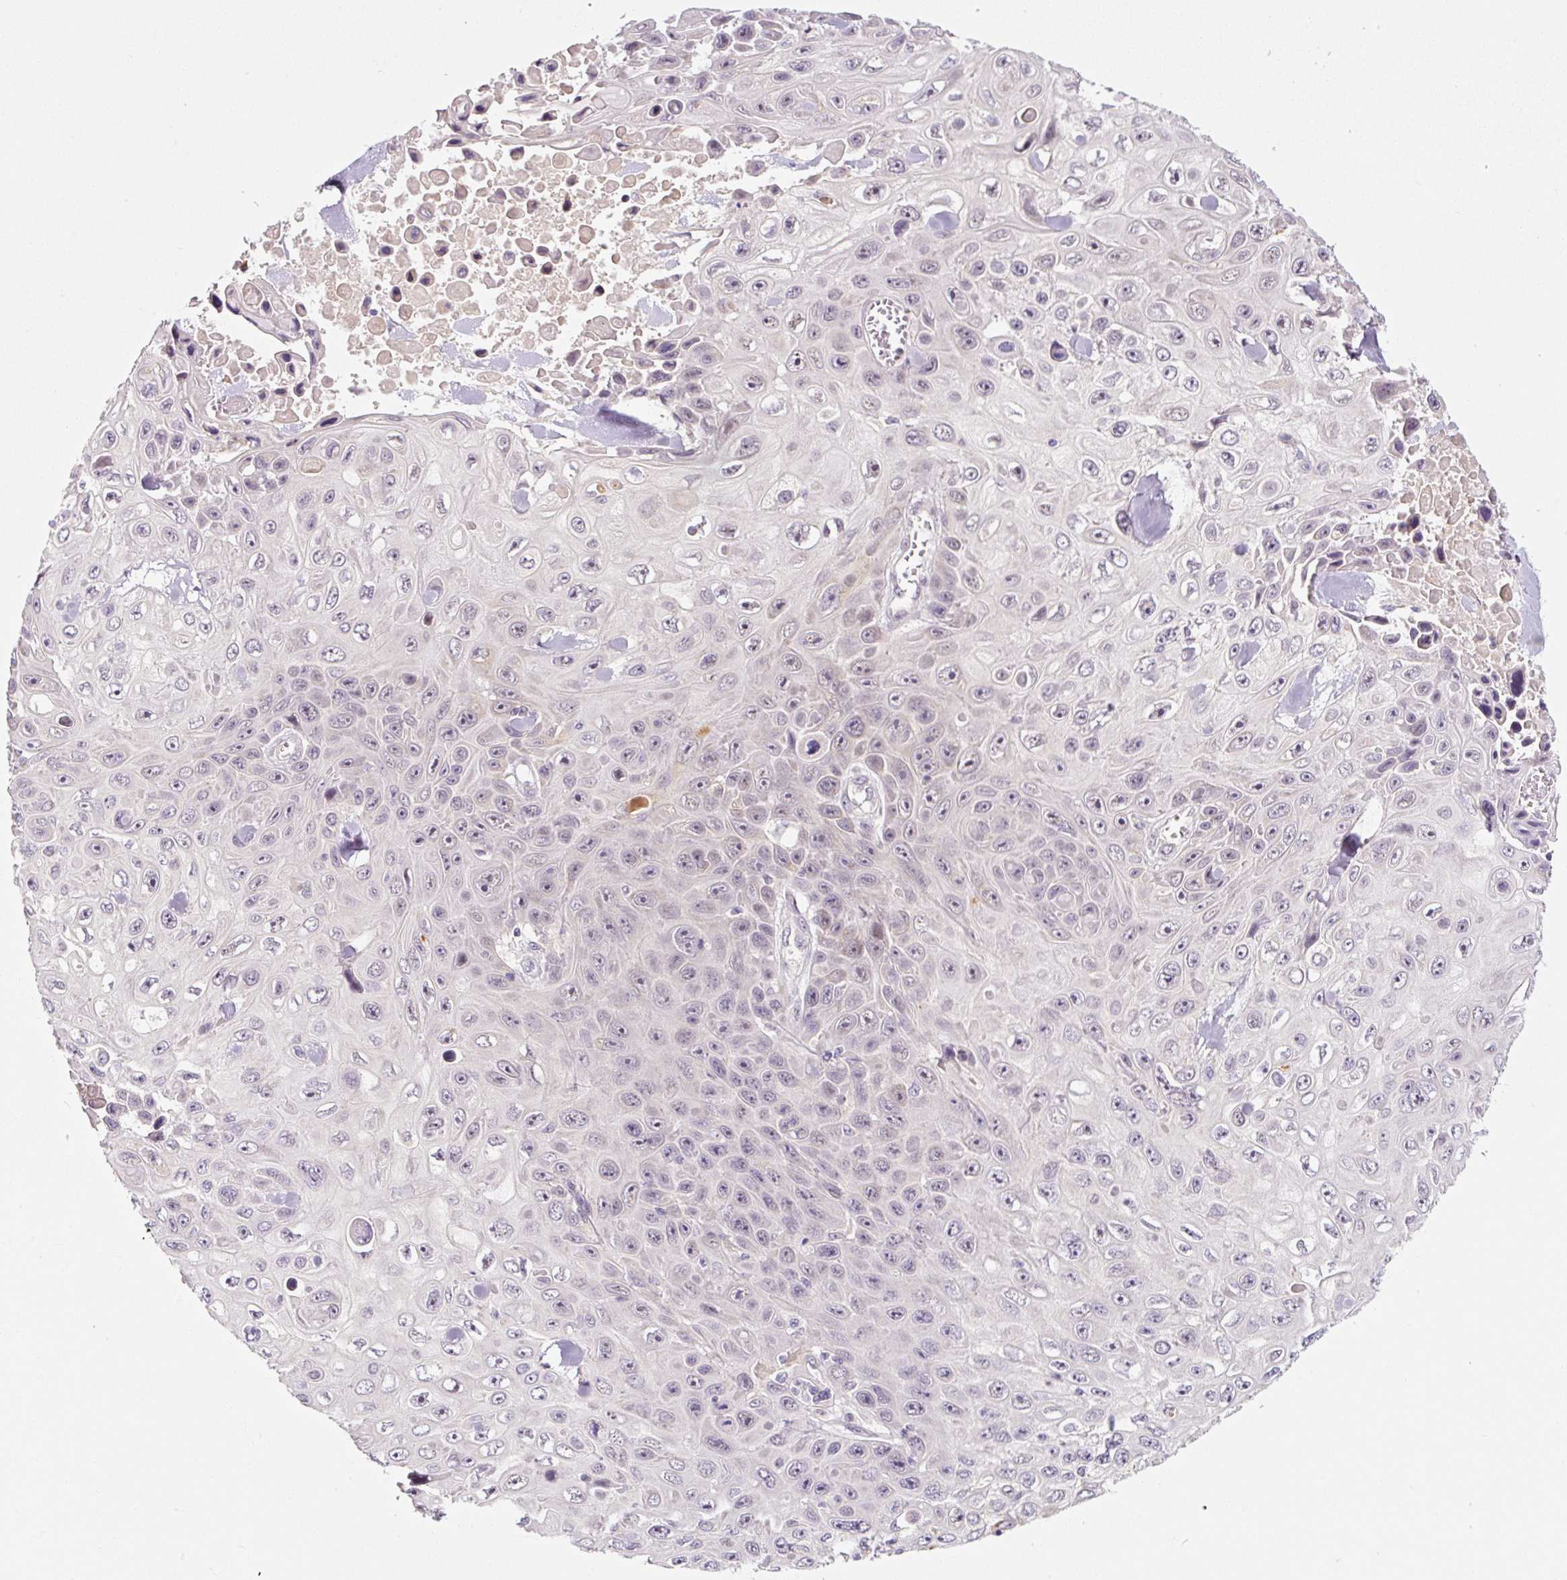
{"staining": {"intensity": "negative", "quantity": "none", "location": "none"}, "tissue": "skin cancer", "cell_type": "Tumor cells", "image_type": "cancer", "snomed": [{"axis": "morphology", "description": "Squamous cell carcinoma, NOS"}, {"axis": "topography", "description": "Skin"}], "caption": "Immunohistochemistry (IHC) image of neoplastic tissue: skin cancer stained with DAB (3,3'-diaminobenzidine) reveals no significant protein positivity in tumor cells.", "gene": "PRKAA2", "patient": {"sex": "male", "age": 82}}